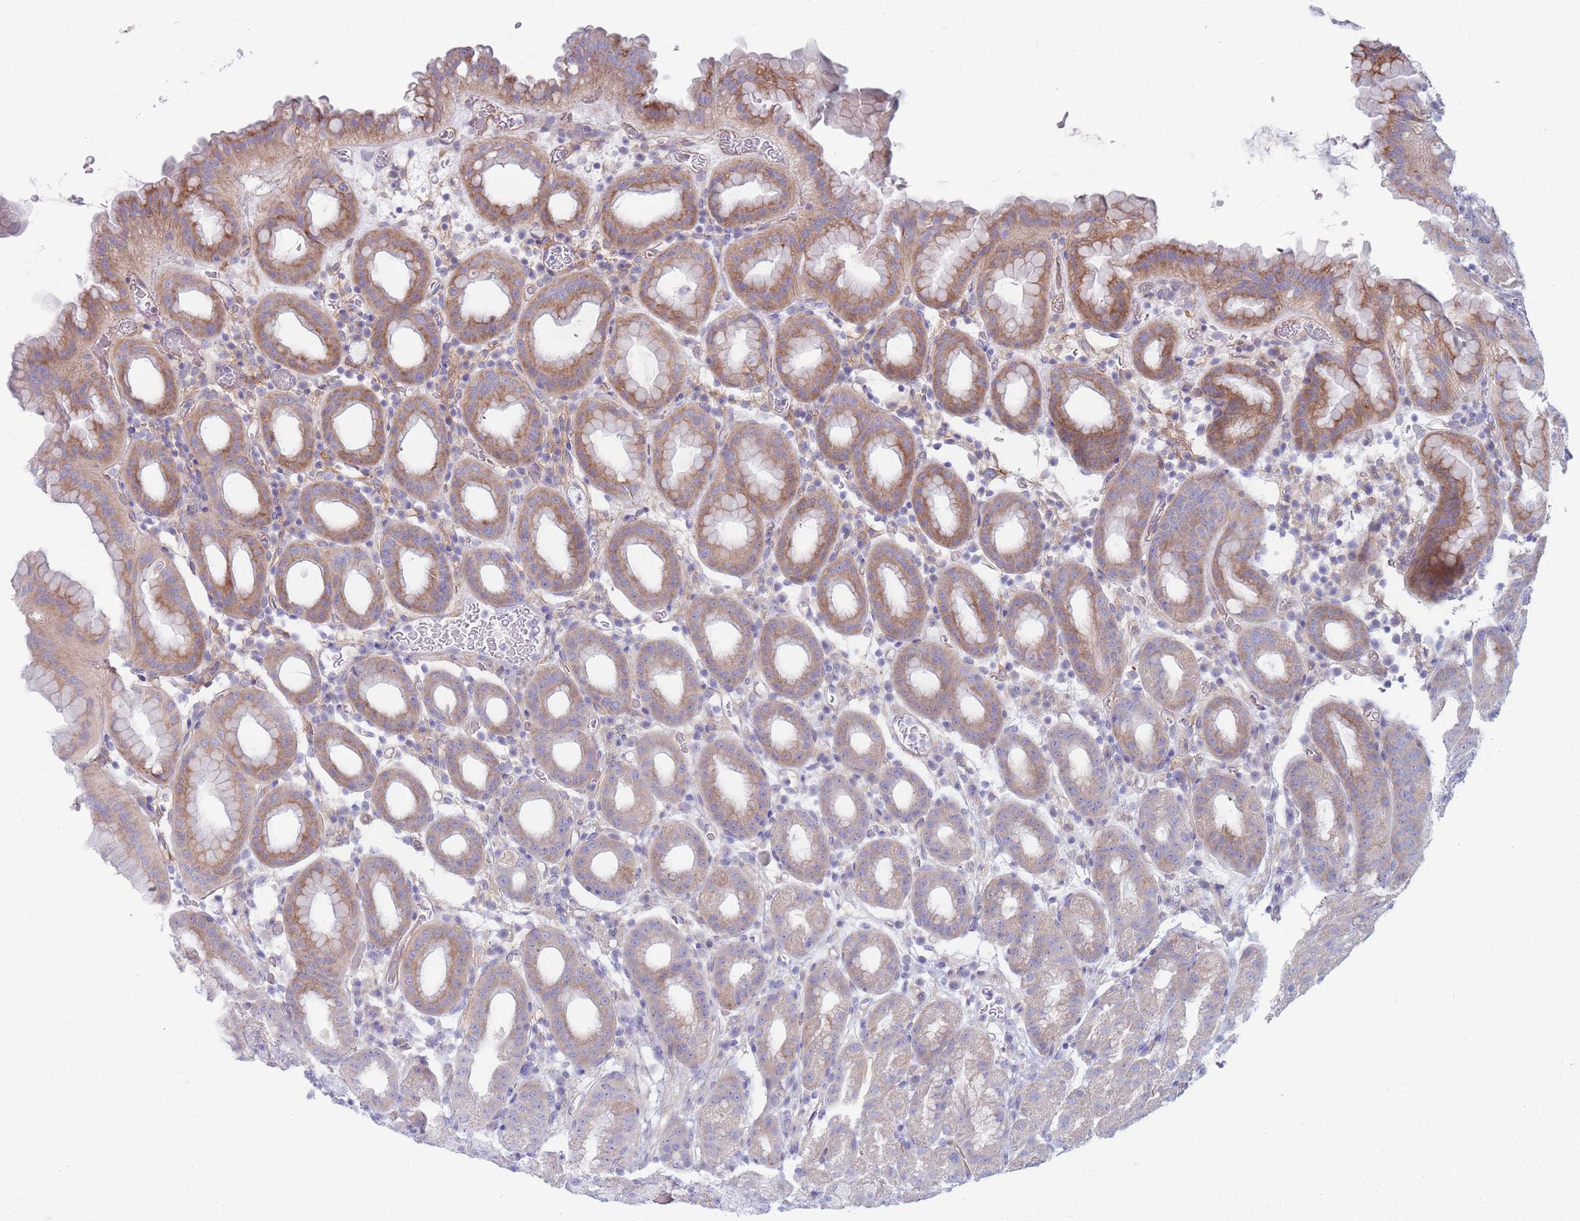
{"staining": {"intensity": "moderate", "quantity": "25%-75%", "location": "cytoplasmic/membranous"}, "tissue": "stomach", "cell_type": "Glandular cells", "image_type": "normal", "snomed": [{"axis": "morphology", "description": "Normal tissue, NOS"}, {"axis": "topography", "description": "Stomach, upper"}, {"axis": "topography", "description": "Stomach, lower"}, {"axis": "topography", "description": "Small intestine"}], "caption": "A histopathology image of human stomach stained for a protein shows moderate cytoplasmic/membranous brown staining in glandular cells.", "gene": "PLPP1", "patient": {"sex": "male", "age": 68}}